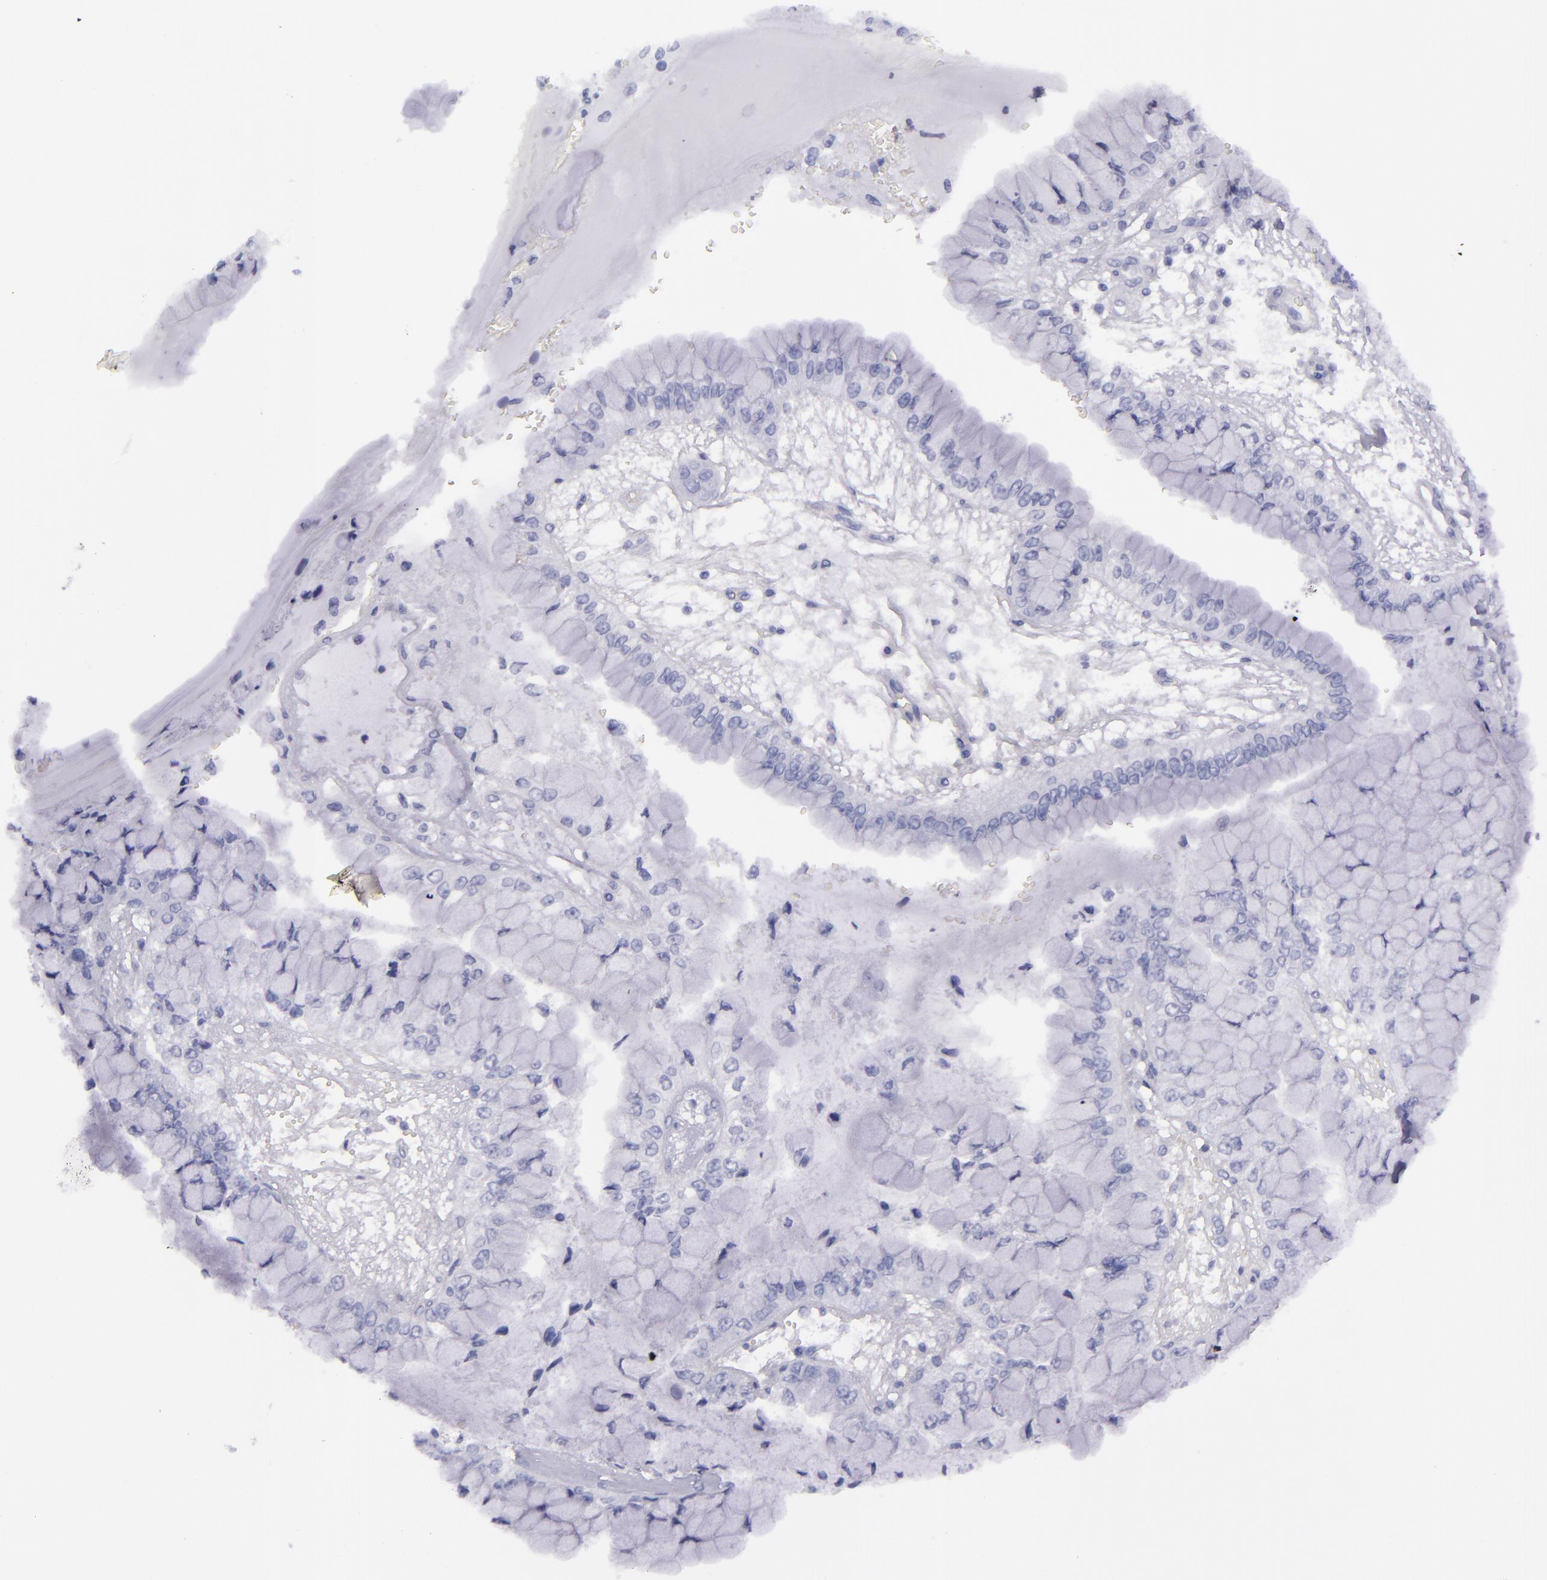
{"staining": {"intensity": "negative", "quantity": "none", "location": "none"}, "tissue": "liver cancer", "cell_type": "Tumor cells", "image_type": "cancer", "snomed": [{"axis": "morphology", "description": "Cholangiocarcinoma"}, {"axis": "topography", "description": "Liver"}], "caption": "There is no significant staining in tumor cells of liver cancer. The staining is performed using DAB (3,3'-diaminobenzidine) brown chromogen with nuclei counter-stained in using hematoxylin.", "gene": "SLC9A3R1", "patient": {"sex": "female", "age": 79}}